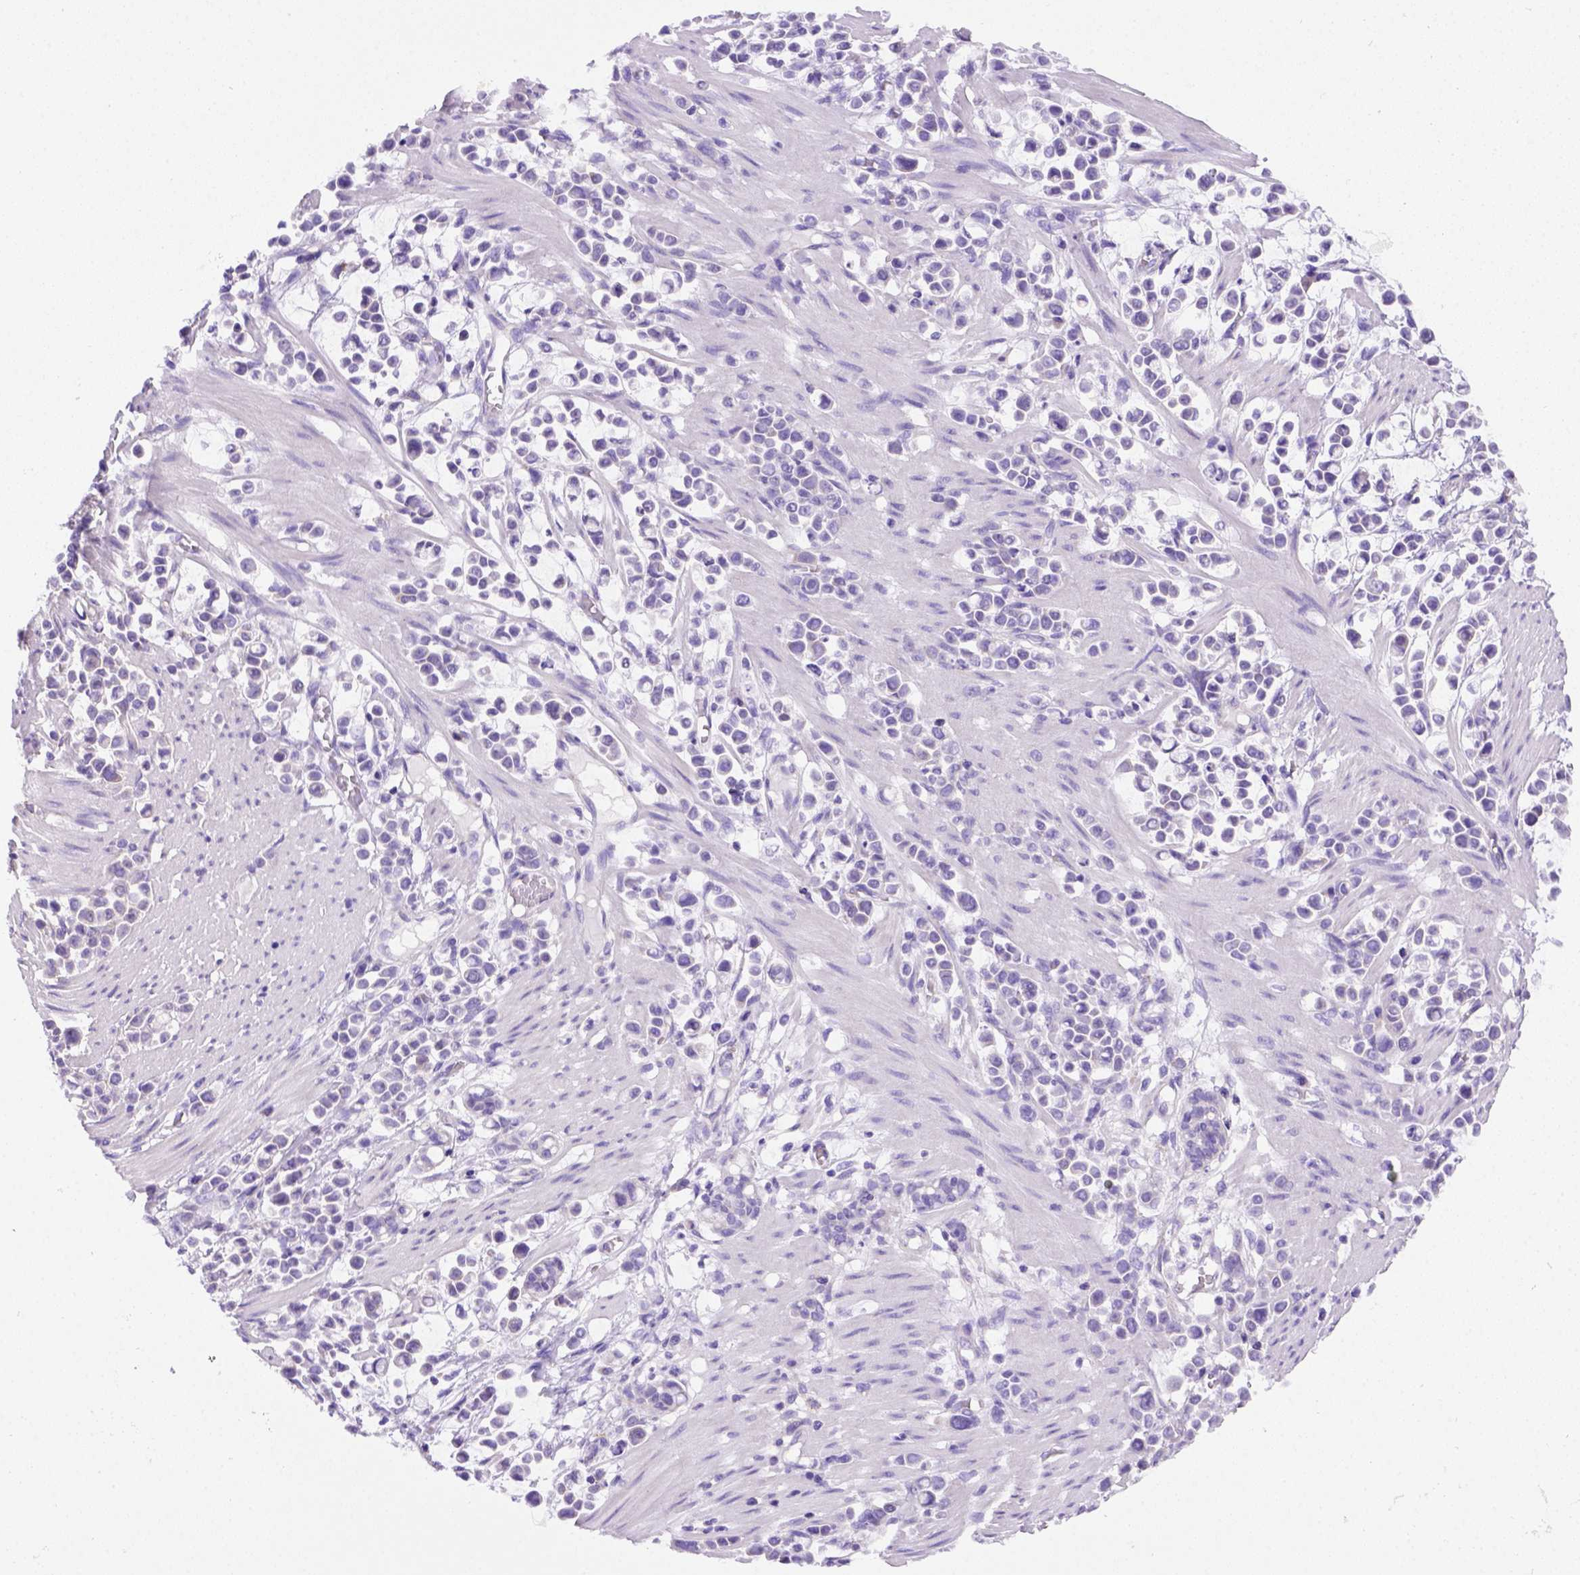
{"staining": {"intensity": "negative", "quantity": "none", "location": "none"}, "tissue": "stomach cancer", "cell_type": "Tumor cells", "image_type": "cancer", "snomed": [{"axis": "morphology", "description": "Adenocarcinoma, NOS"}, {"axis": "topography", "description": "Stomach"}], "caption": "Tumor cells are negative for protein expression in human stomach adenocarcinoma. Nuclei are stained in blue.", "gene": "FOXI1", "patient": {"sex": "male", "age": 82}}